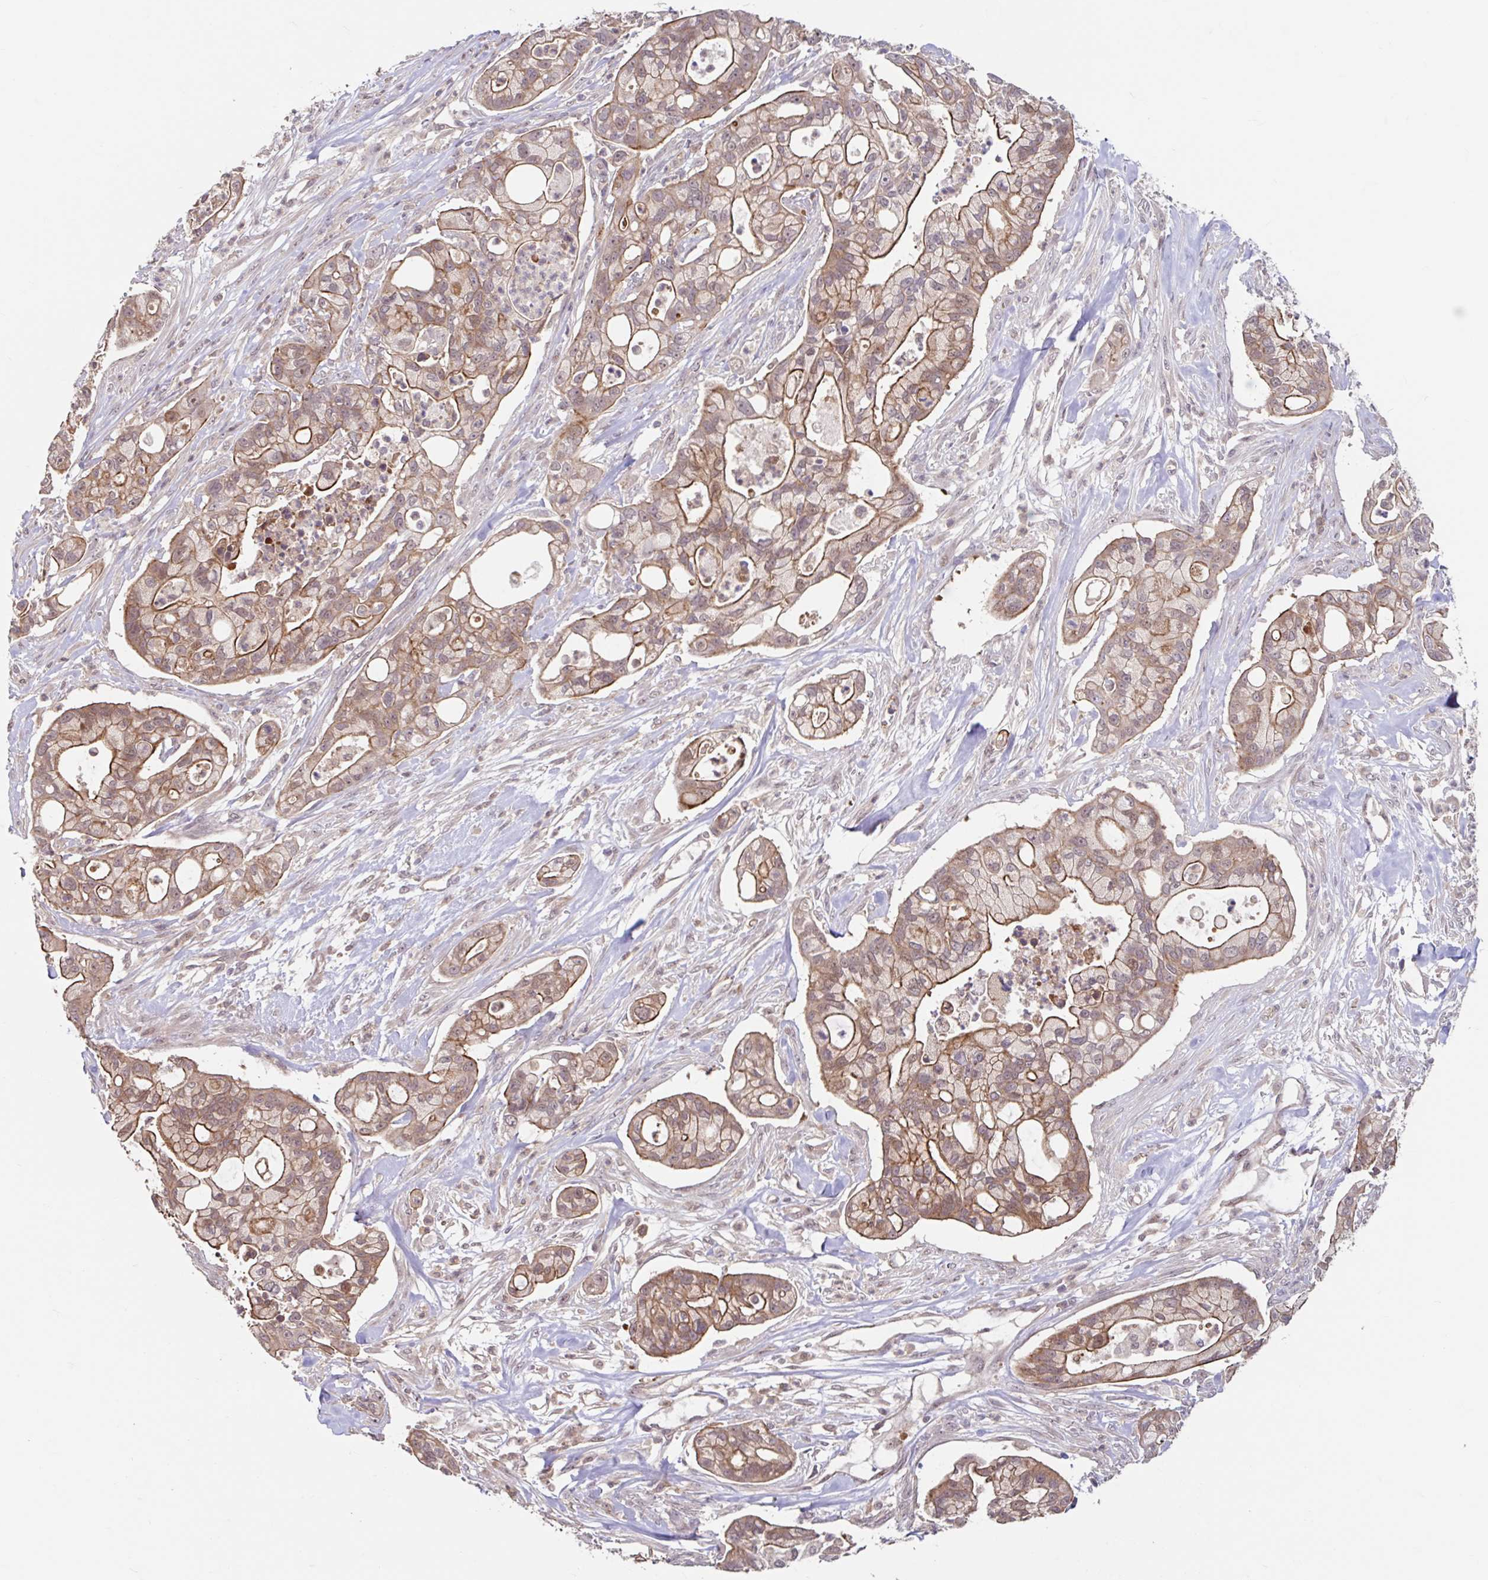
{"staining": {"intensity": "moderate", "quantity": "25%-75%", "location": "cytoplasmic/membranous"}, "tissue": "pancreatic cancer", "cell_type": "Tumor cells", "image_type": "cancer", "snomed": [{"axis": "morphology", "description": "Adenocarcinoma, NOS"}, {"axis": "topography", "description": "Pancreas"}], "caption": "Pancreatic cancer (adenocarcinoma) stained with immunohistochemistry (IHC) shows moderate cytoplasmic/membranous positivity in approximately 25%-75% of tumor cells.", "gene": "STYXL1", "patient": {"sex": "female", "age": 69}}